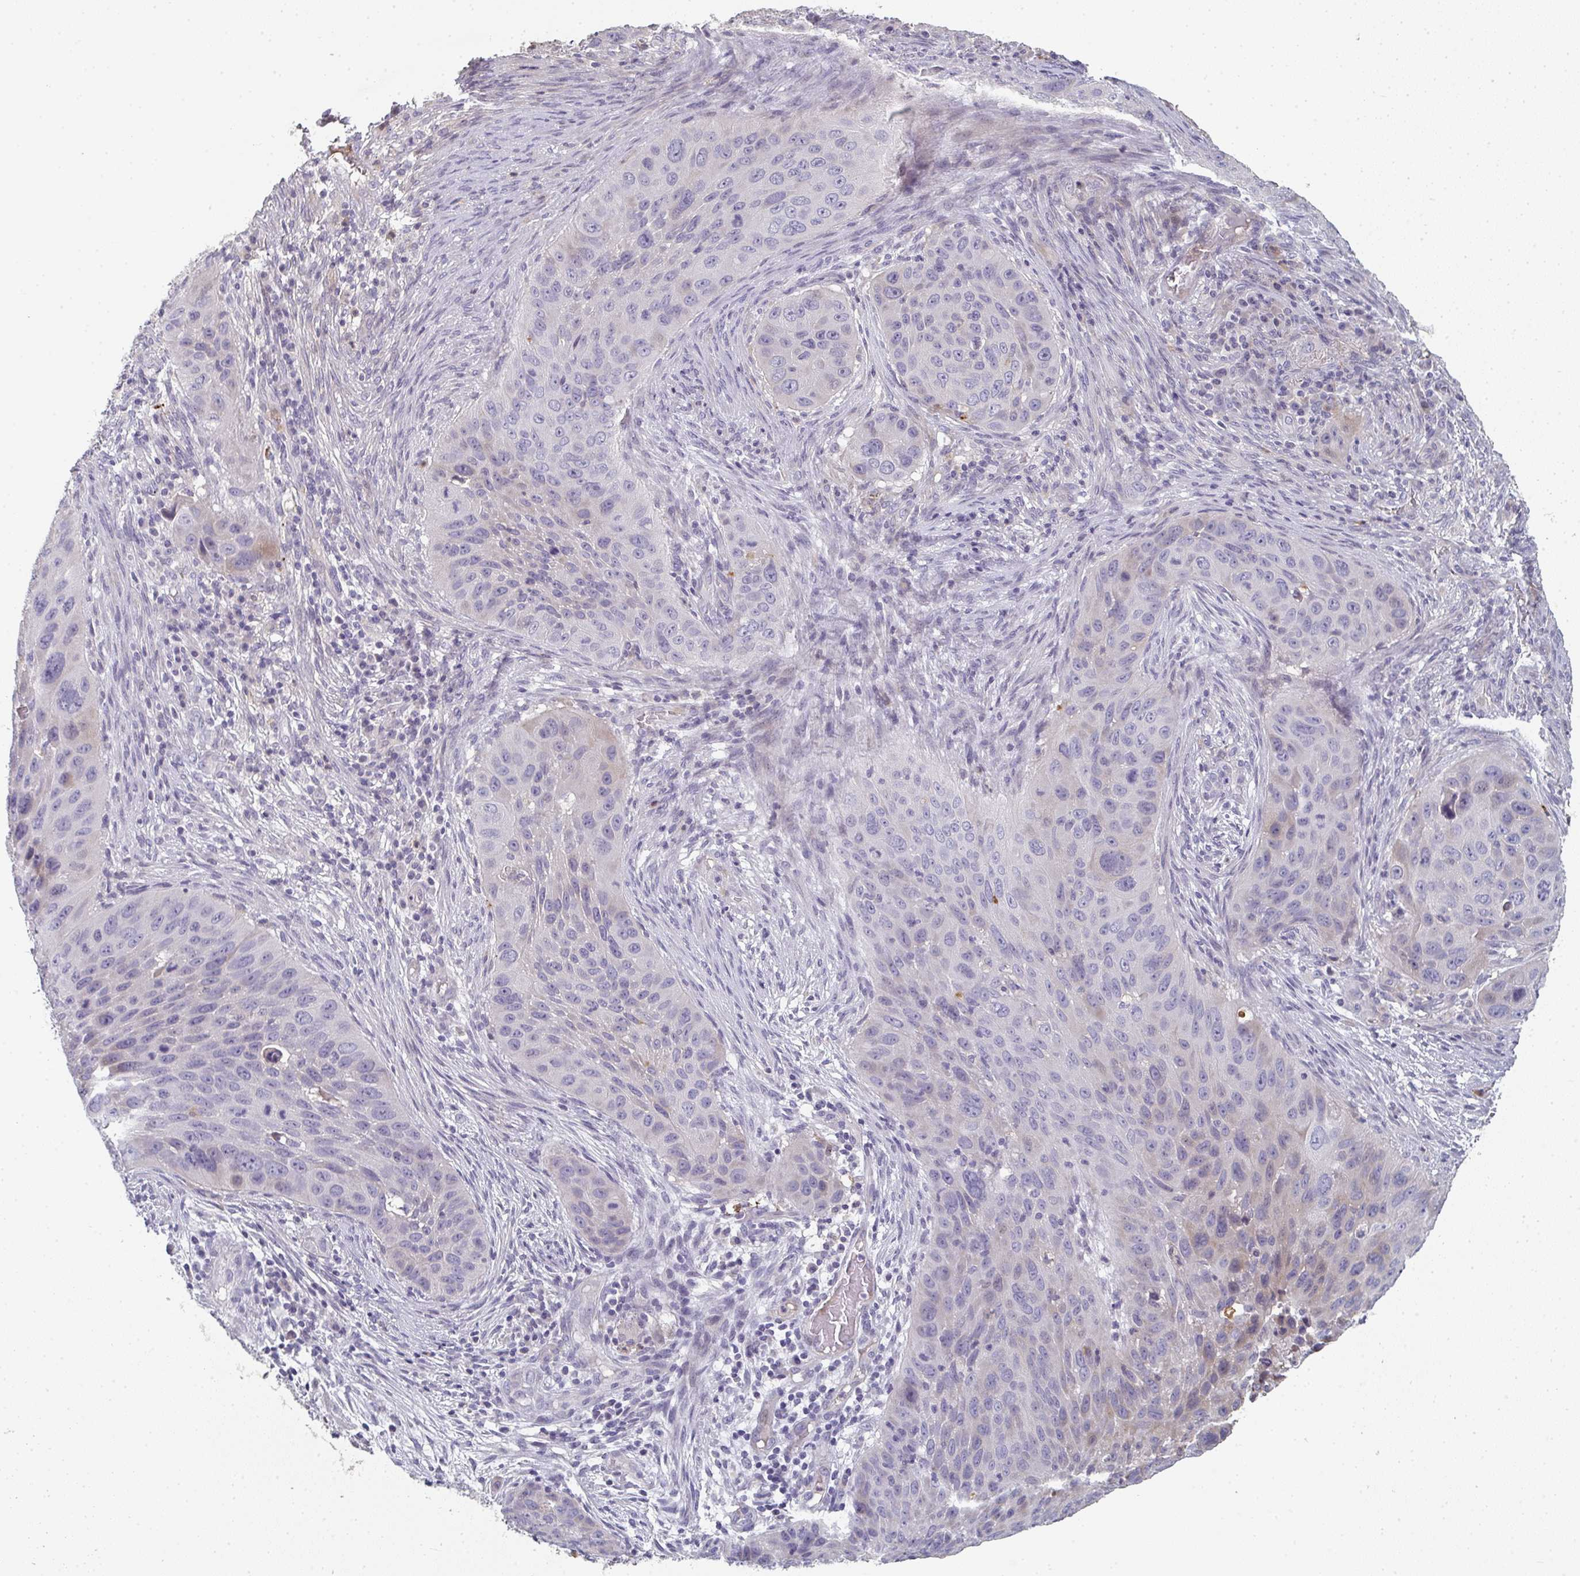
{"staining": {"intensity": "negative", "quantity": "none", "location": "none"}, "tissue": "lung cancer", "cell_type": "Tumor cells", "image_type": "cancer", "snomed": [{"axis": "morphology", "description": "Squamous cell carcinoma, NOS"}, {"axis": "topography", "description": "Lung"}], "caption": "High power microscopy histopathology image of an IHC micrograph of lung cancer (squamous cell carcinoma), revealing no significant positivity in tumor cells.", "gene": "A1CF", "patient": {"sex": "male", "age": 63}}